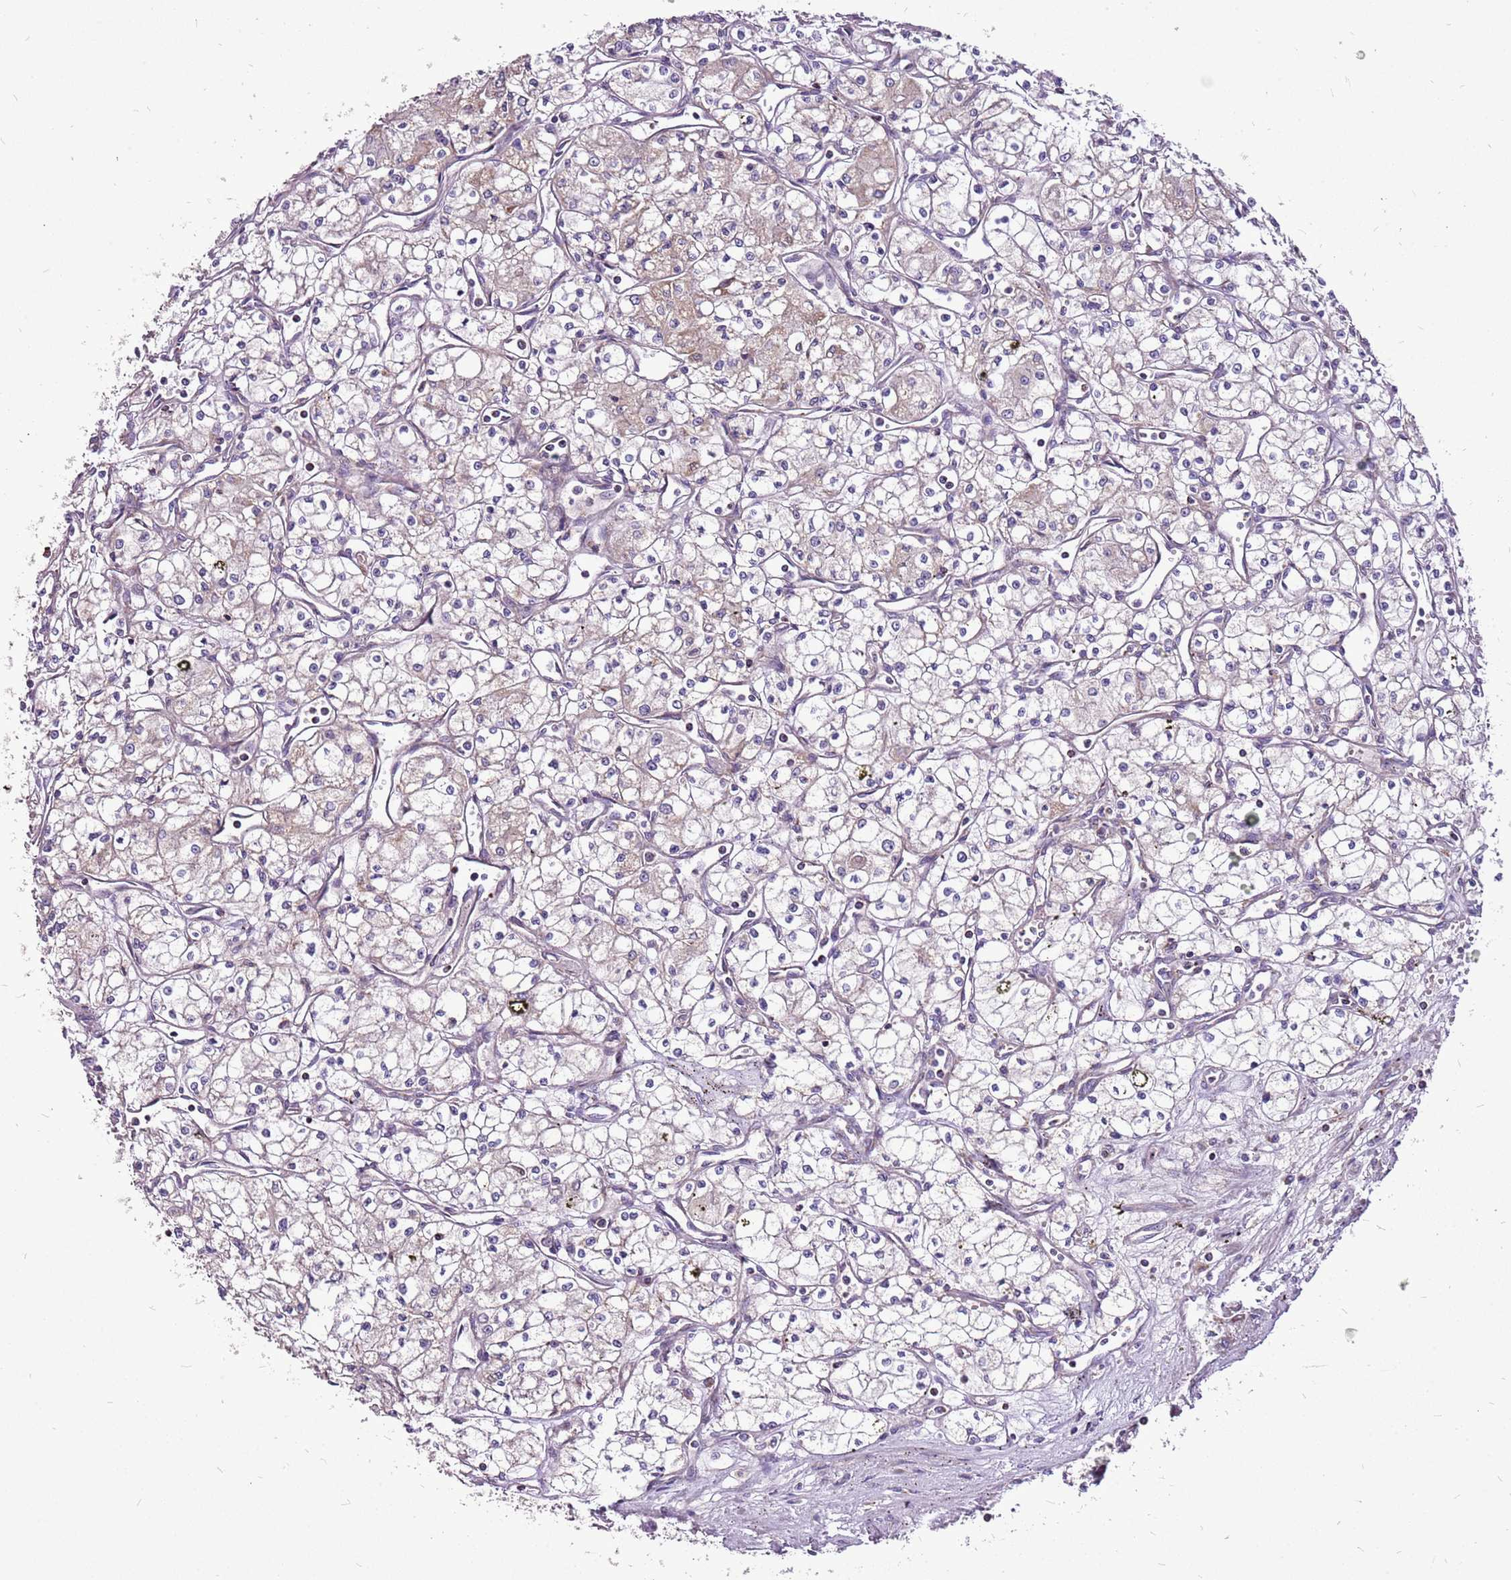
{"staining": {"intensity": "weak", "quantity": "<25%", "location": "cytoplasmic/membranous"}, "tissue": "renal cancer", "cell_type": "Tumor cells", "image_type": "cancer", "snomed": [{"axis": "morphology", "description": "Adenocarcinoma, NOS"}, {"axis": "topography", "description": "Kidney"}], "caption": "Human renal adenocarcinoma stained for a protein using immunohistochemistry demonstrates no staining in tumor cells.", "gene": "GCDH", "patient": {"sex": "male", "age": 59}}